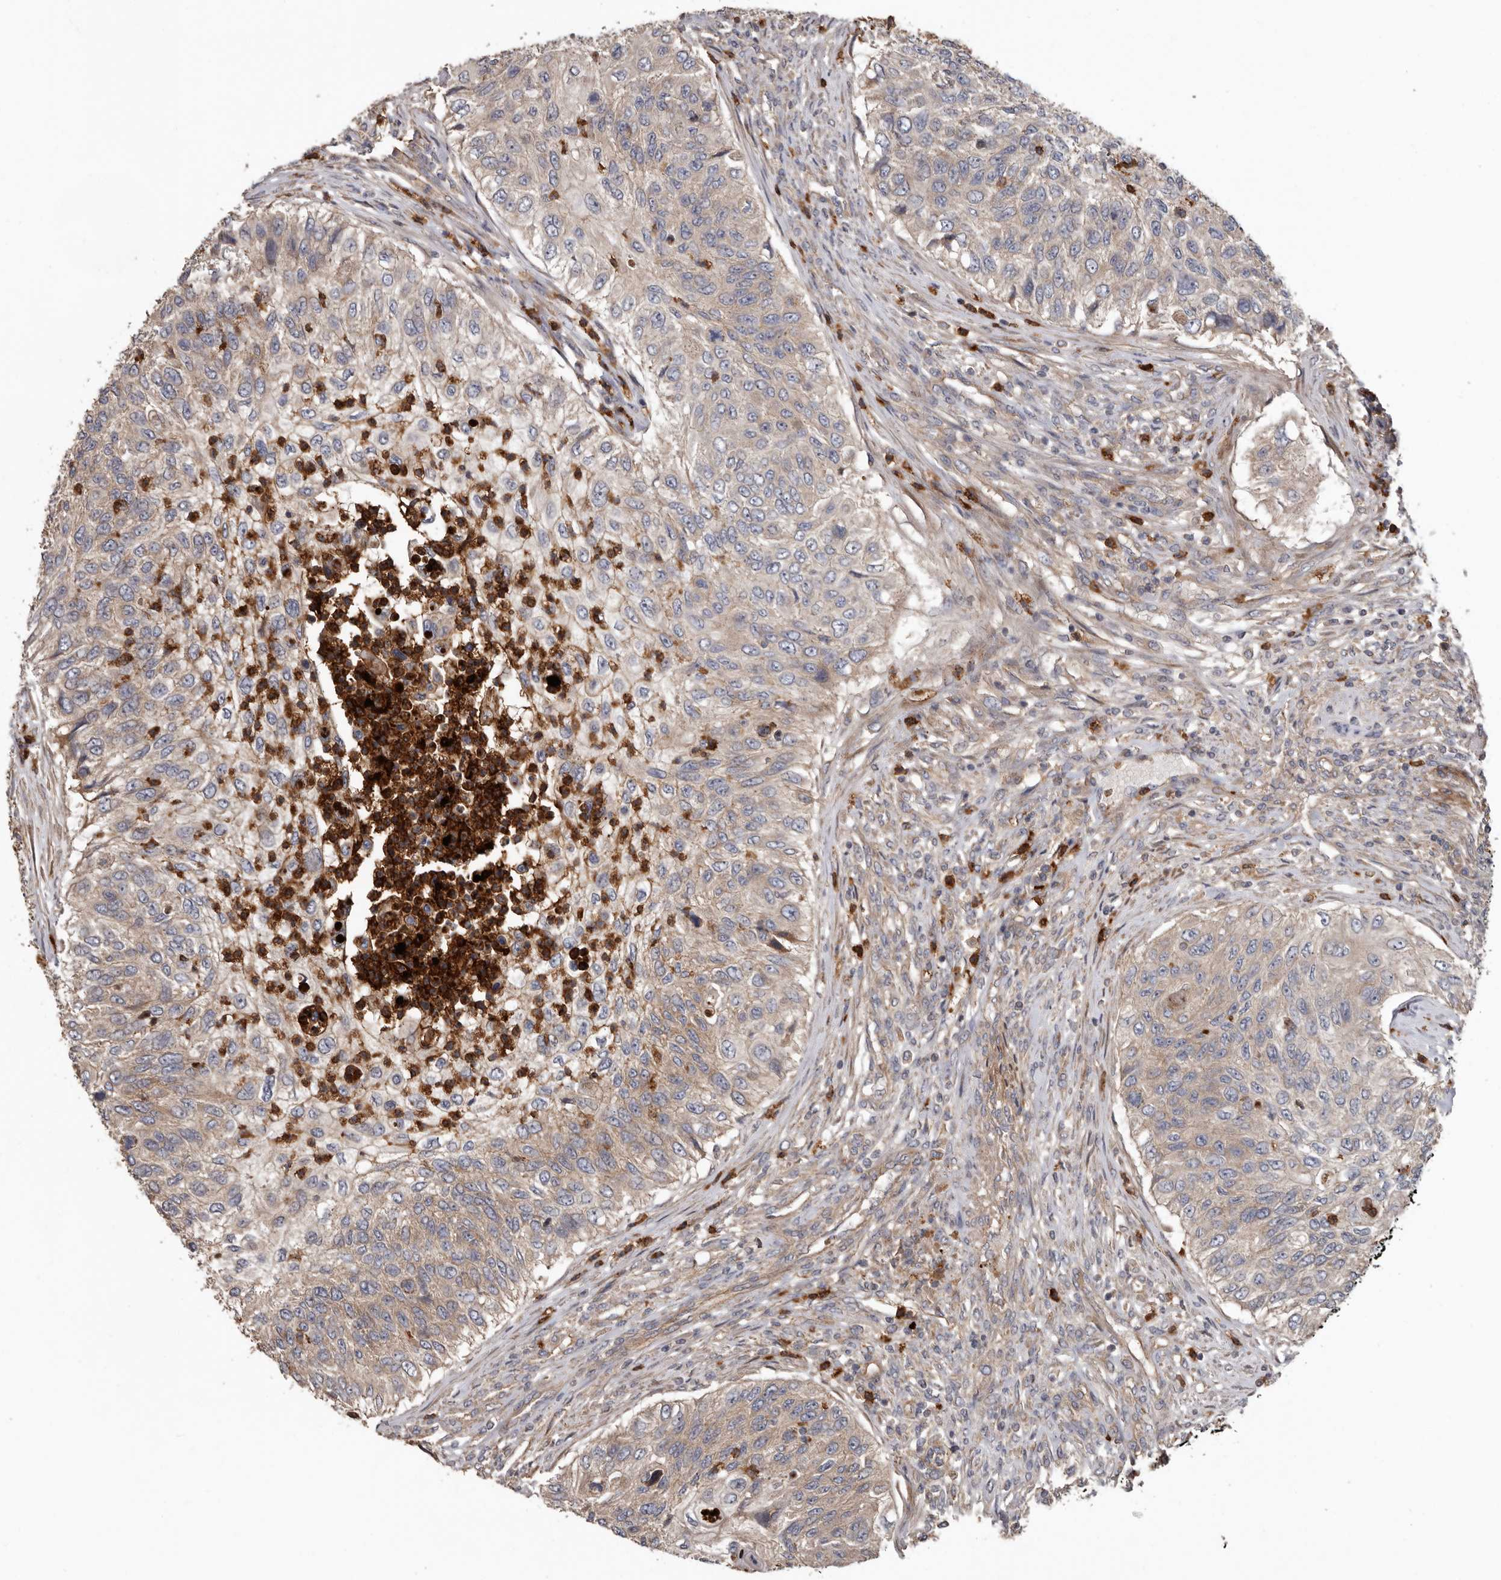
{"staining": {"intensity": "weak", "quantity": "<25%", "location": "cytoplasmic/membranous"}, "tissue": "urothelial cancer", "cell_type": "Tumor cells", "image_type": "cancer", "snomed": [{"axis": "morphology", "description": "Urothelial carcinoma, High grade"}, {"axis": "topography", "description": "Urinary bladder"}], "caption": "Urothelial cancer stained for a protein using immunohistochemistry demonstrates no positivity tumor cells.", "gene": "ARHGEF5", "patient": {"sex": "female", "age": 60}}